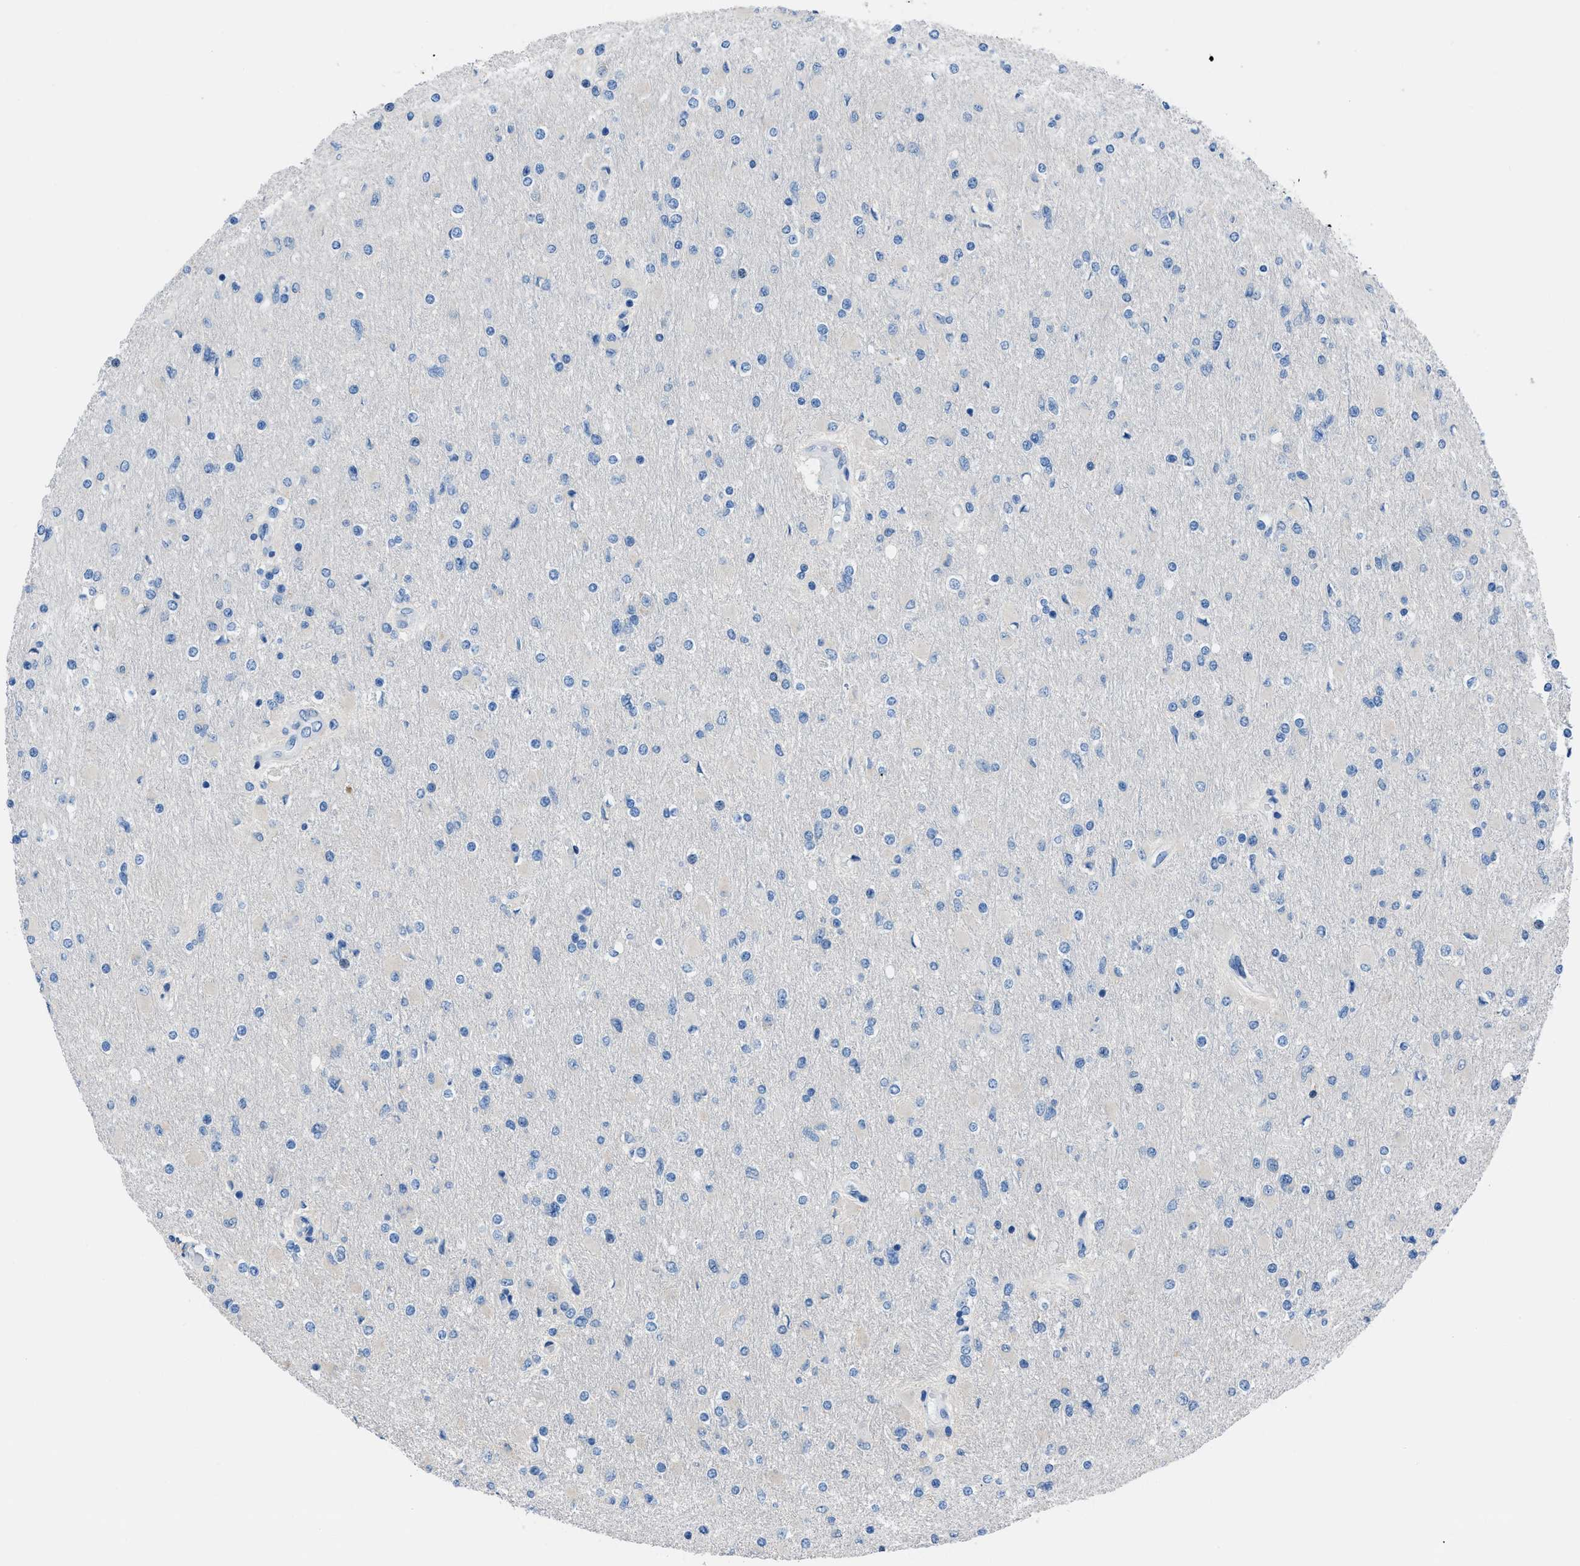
{"staining": {"intensity": "negative", "quantity": "none", "location": "none"}, "tissue": "glioma", "cell_type": "Tumor cells", "image_type": "cancer", "snomed": [{"axis": "morphology", "description": "Glioma, malignant, High grade"}, {"axis": "topography", "description": "Cerebral cortex"}], "caption": "Immunohistochemical staining of glioma shows no significant staining in tumor cells.", "gene": "ITPR1", "patient": {"sex": "female", "age": 36}}